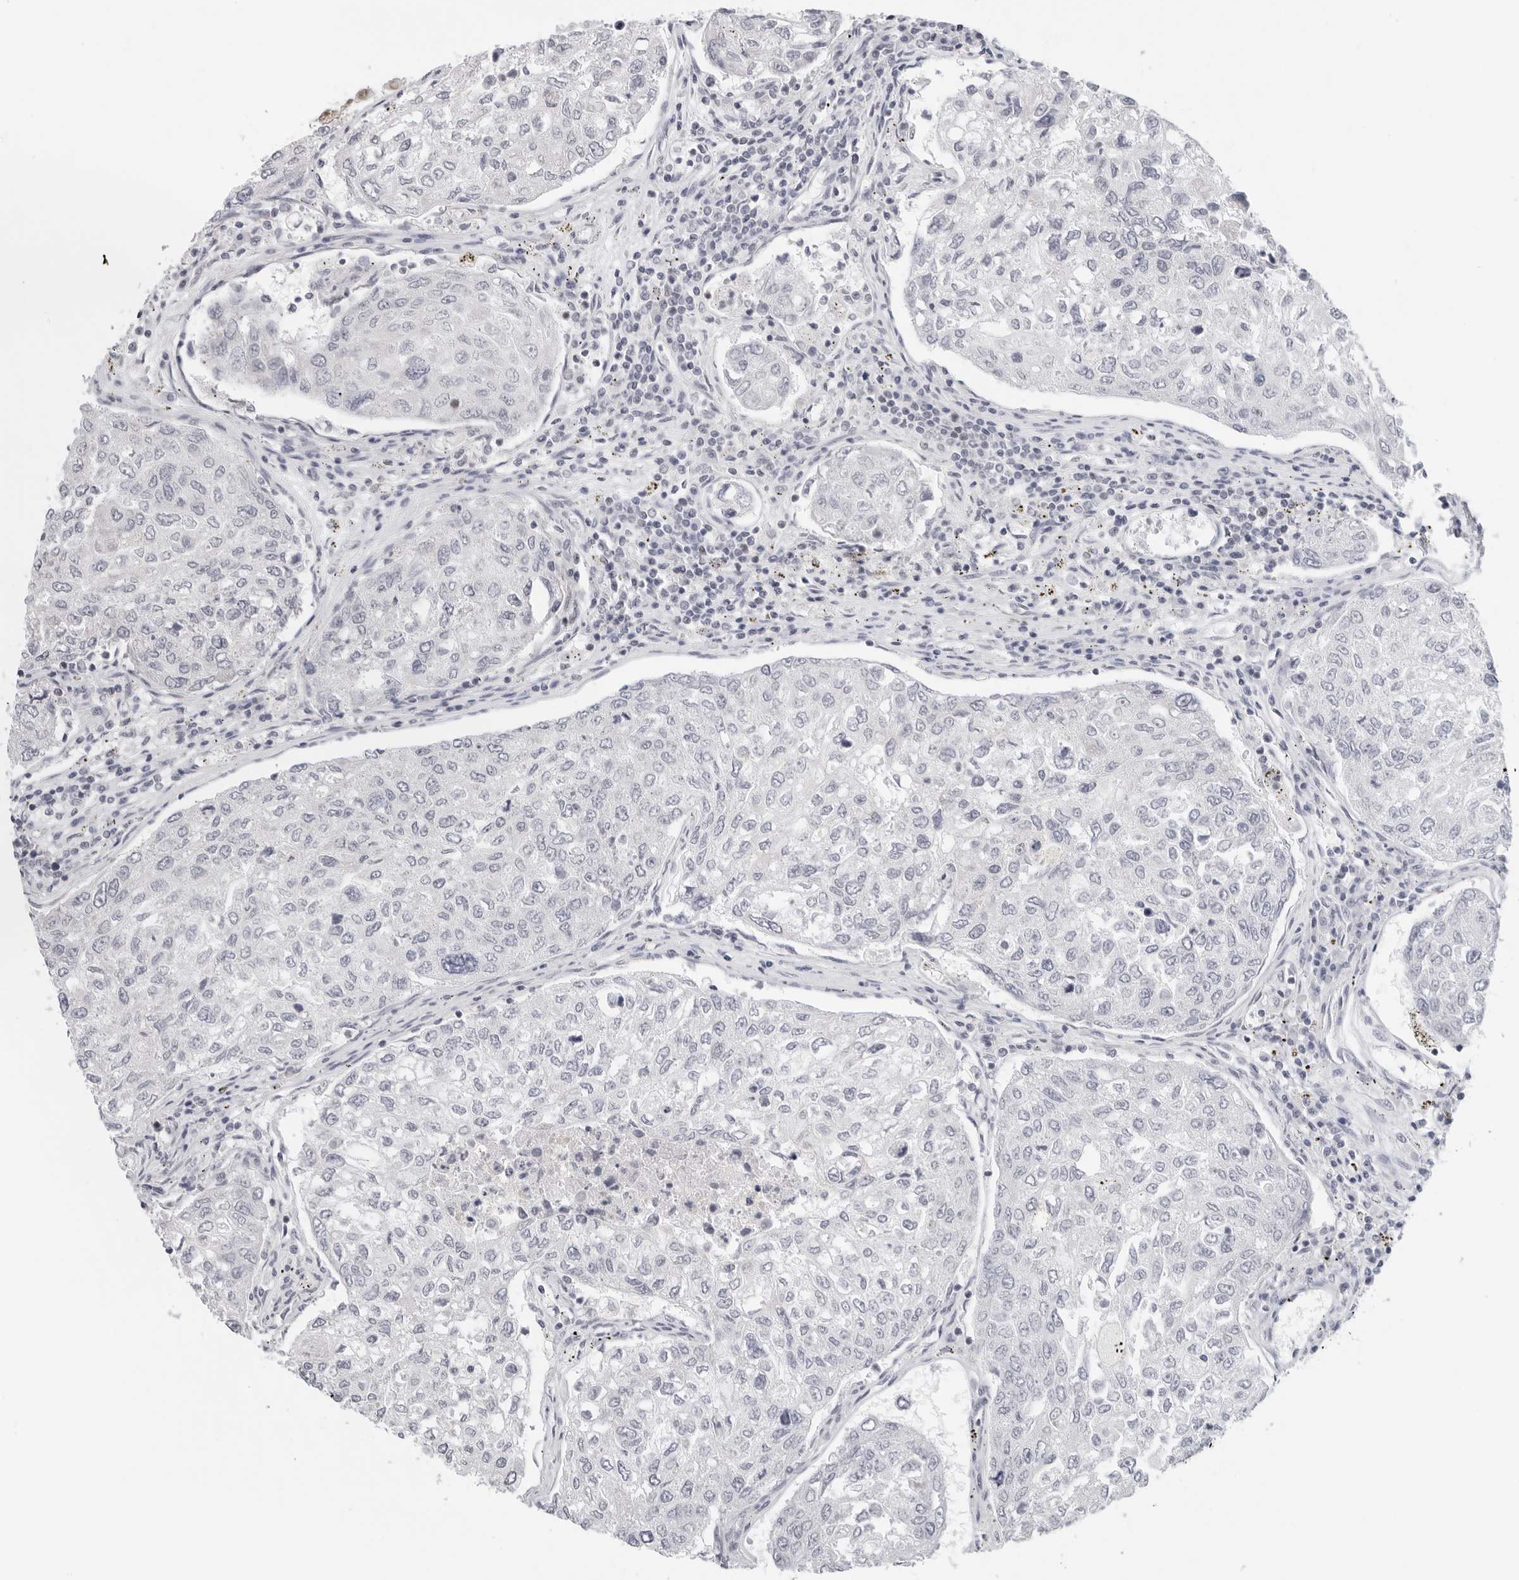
{"staining": {"intensity": "negative", "quantity": "none", "location": "none"}, "tissue": "urothelial cancer", "cell_type": "Tumor cells", "image_type": "cancer", "snomed": [{"axis": "morphology", "description": "Urothelial carcinoma, High grade"}, {"axis": "topography", "description": "Lymph node"}, {"axis": "topography", "description": "Urinary bladder"}], "caption": "An immunohistochemistry (IHC) histopathology image of urothelial cancer is shown. There is no staining in tumor cells of urothelial cancer.", "gene": "FOXK2", "patient": {"sex": "male", "age": 51}}